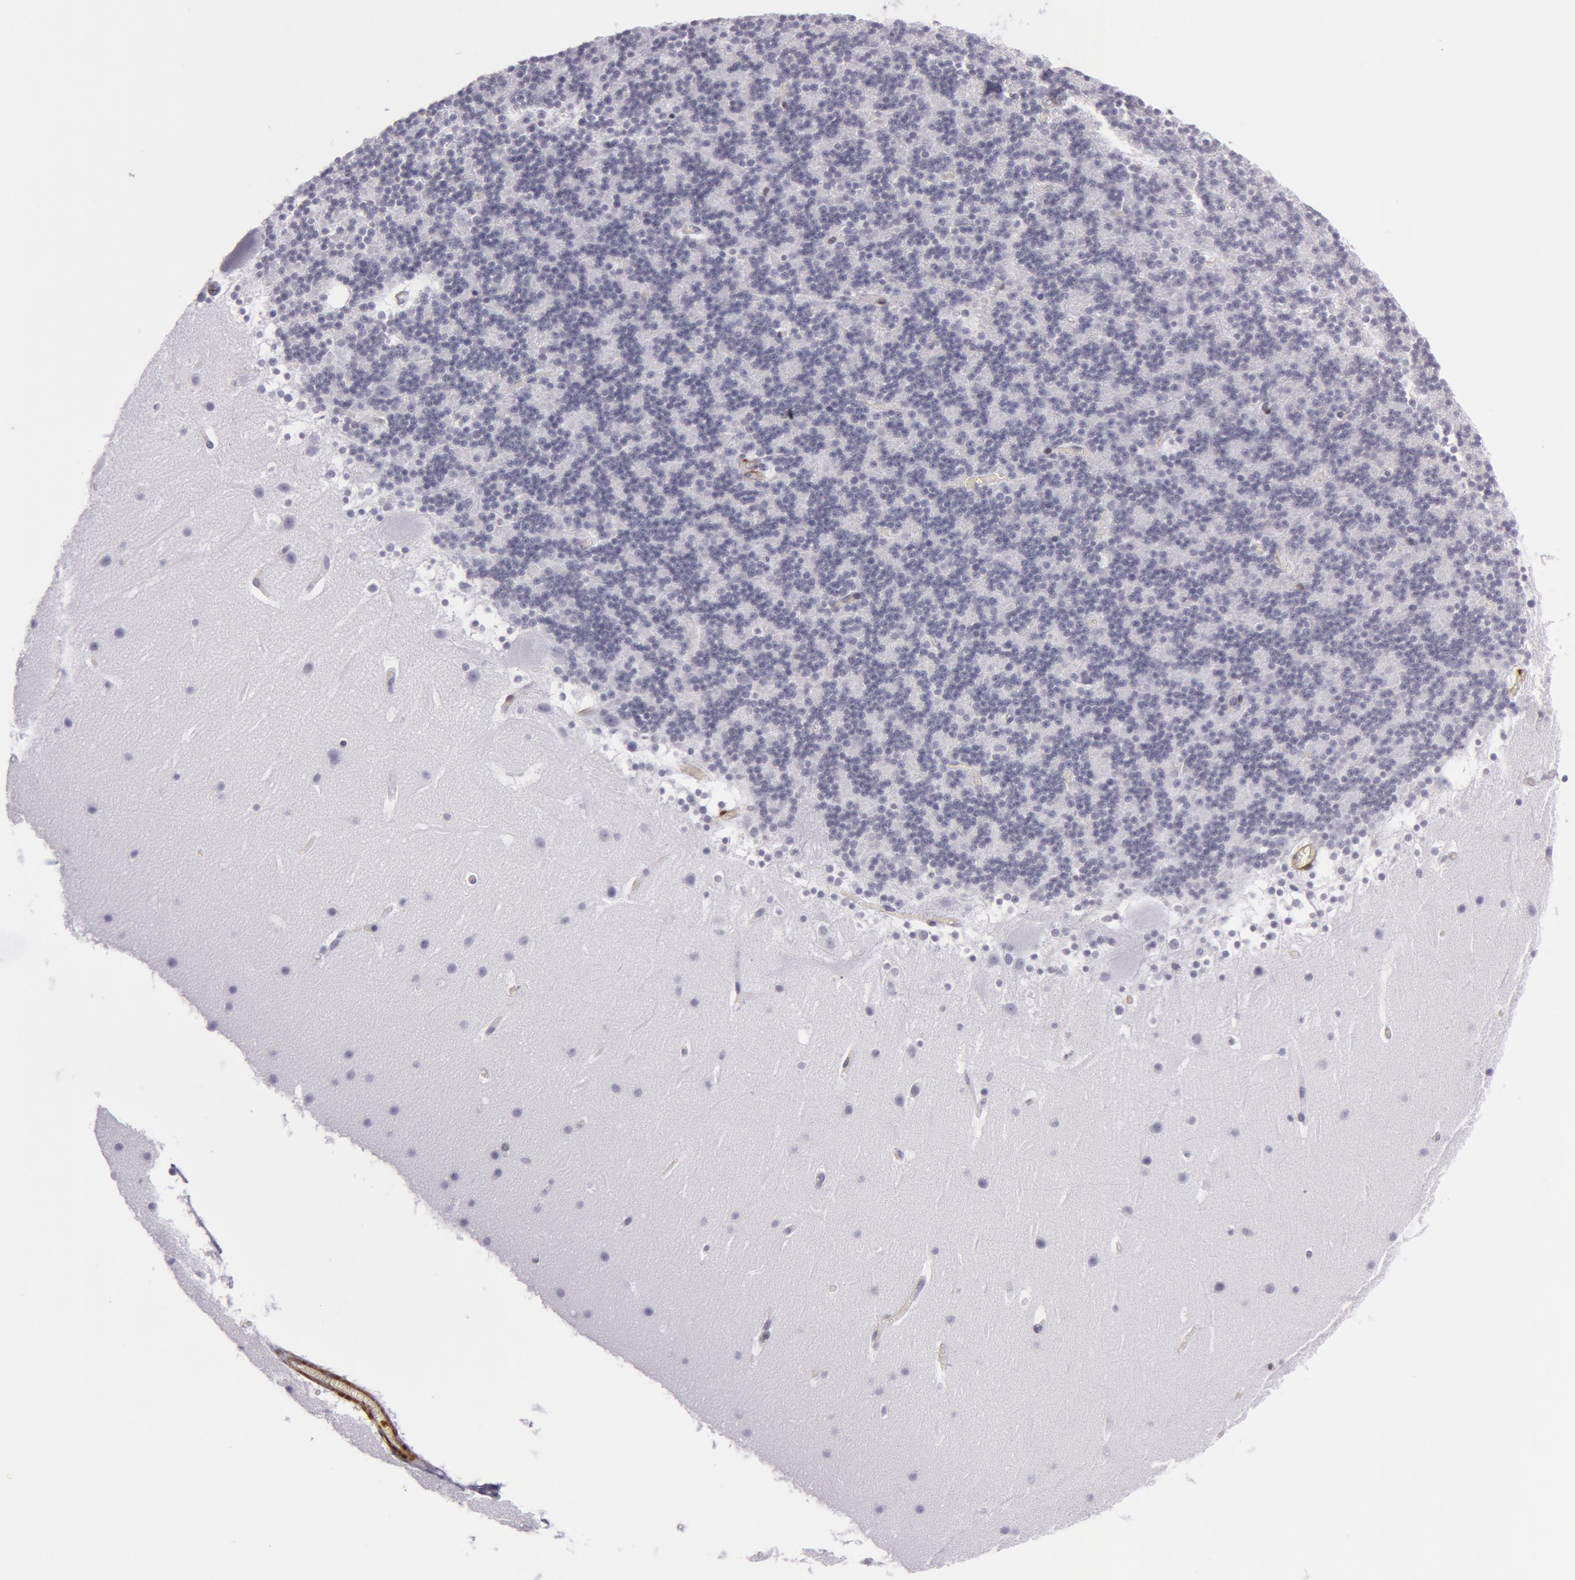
{"staining": {"intensity": "negative", "quantity": "none", "location": "none"}, "tissue": "cerebellum", "cell_type": "Cells in granular layer", "image_type": "normal", "snomed": [{"axis": "morphology", "description": "Normal tissue, NOS"}, {"axis": "topography", "description": "Cerebellum"}], "caption": "Protein analysis of benign cerebellum demonstrates no significant positivity in cells in granular layer. (Immunohistochemistry, brightfield microscopy, high magnification).", "gene": "TAGLN", "patient": {"sex": "male", "age": 45}}